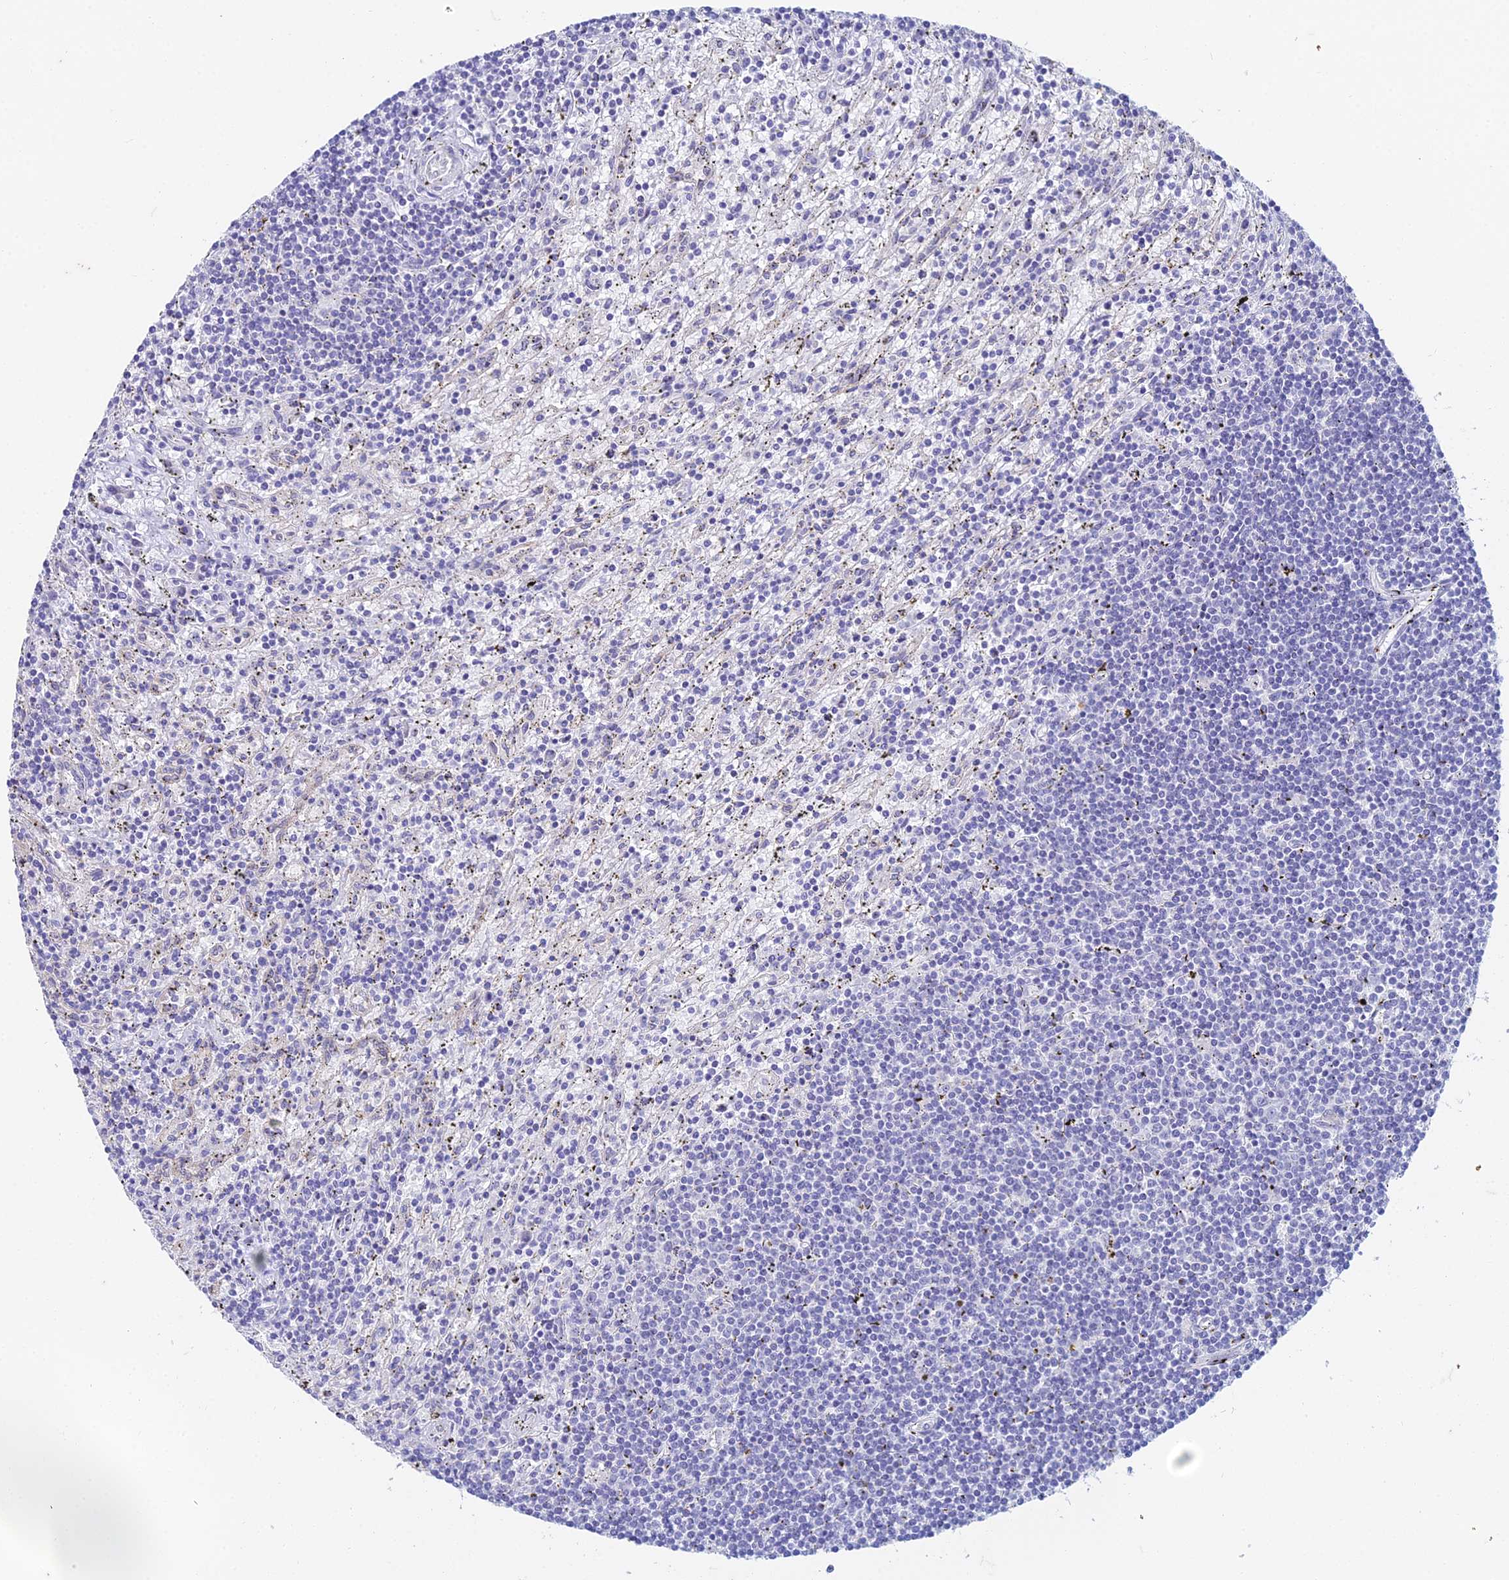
{"staining": {"intensity": "negative", "quantity": "none", "location": "none"}, "tissue": "lymphoma", "cell_type": "Tumor cells", "image_type": "cancer", "snomed": [{"axis": "morphology", "description": "Malignant lymphoma, non-Hodgkin's type, Low grade"}, {"axis": "topography", "description": "Spleen"}], "caption": "A histopathology image of human lymphoma is negative for staining in tumor cells. The staining is performed using DAB (3,3'-diaminobenzidine) brown chromogen with nuclei counter-stained in using hematoxylin.", "gene": "EEF2KMT", "patient": {"sex": "male", "age": 76}}